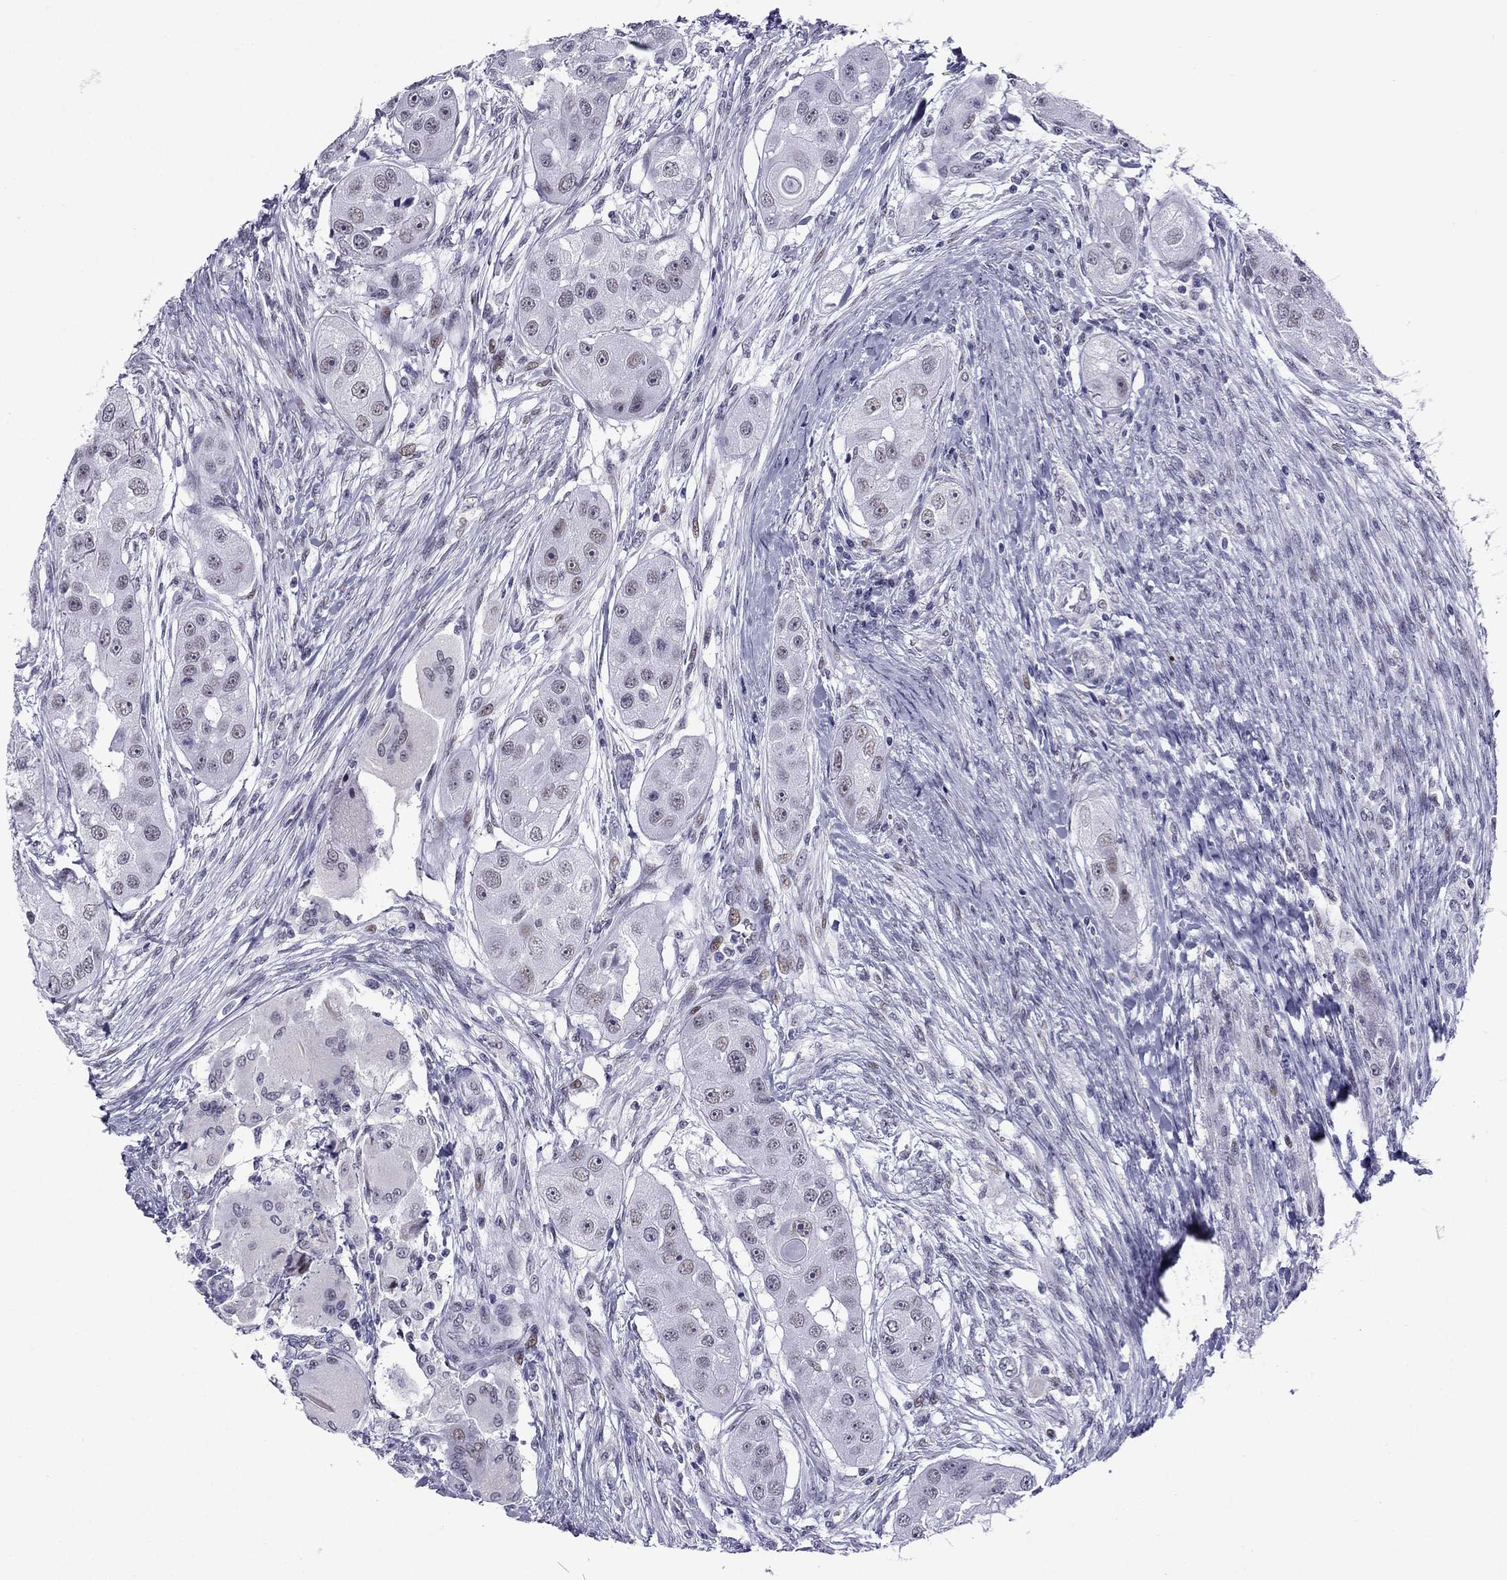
{"staining": {"intensity": "negative", "quantity": "none", "location": "none"}, "tissue": "head and neck cancer", "cell_type": "Tumor cells", "image_type": "cancer", "snomed": [{"axis": "morphology", "description": "Squamous cell carcinoma, NOS"}, {"axis": "topography", "description": "Head-Neck"}], "caption": "Photomicrograph shows no protein expression in tumor cells of head and neck squamous cell carcinoma tissue.", "gene": "MYLK3", "patient": {"sex": "male", "age": 51}}